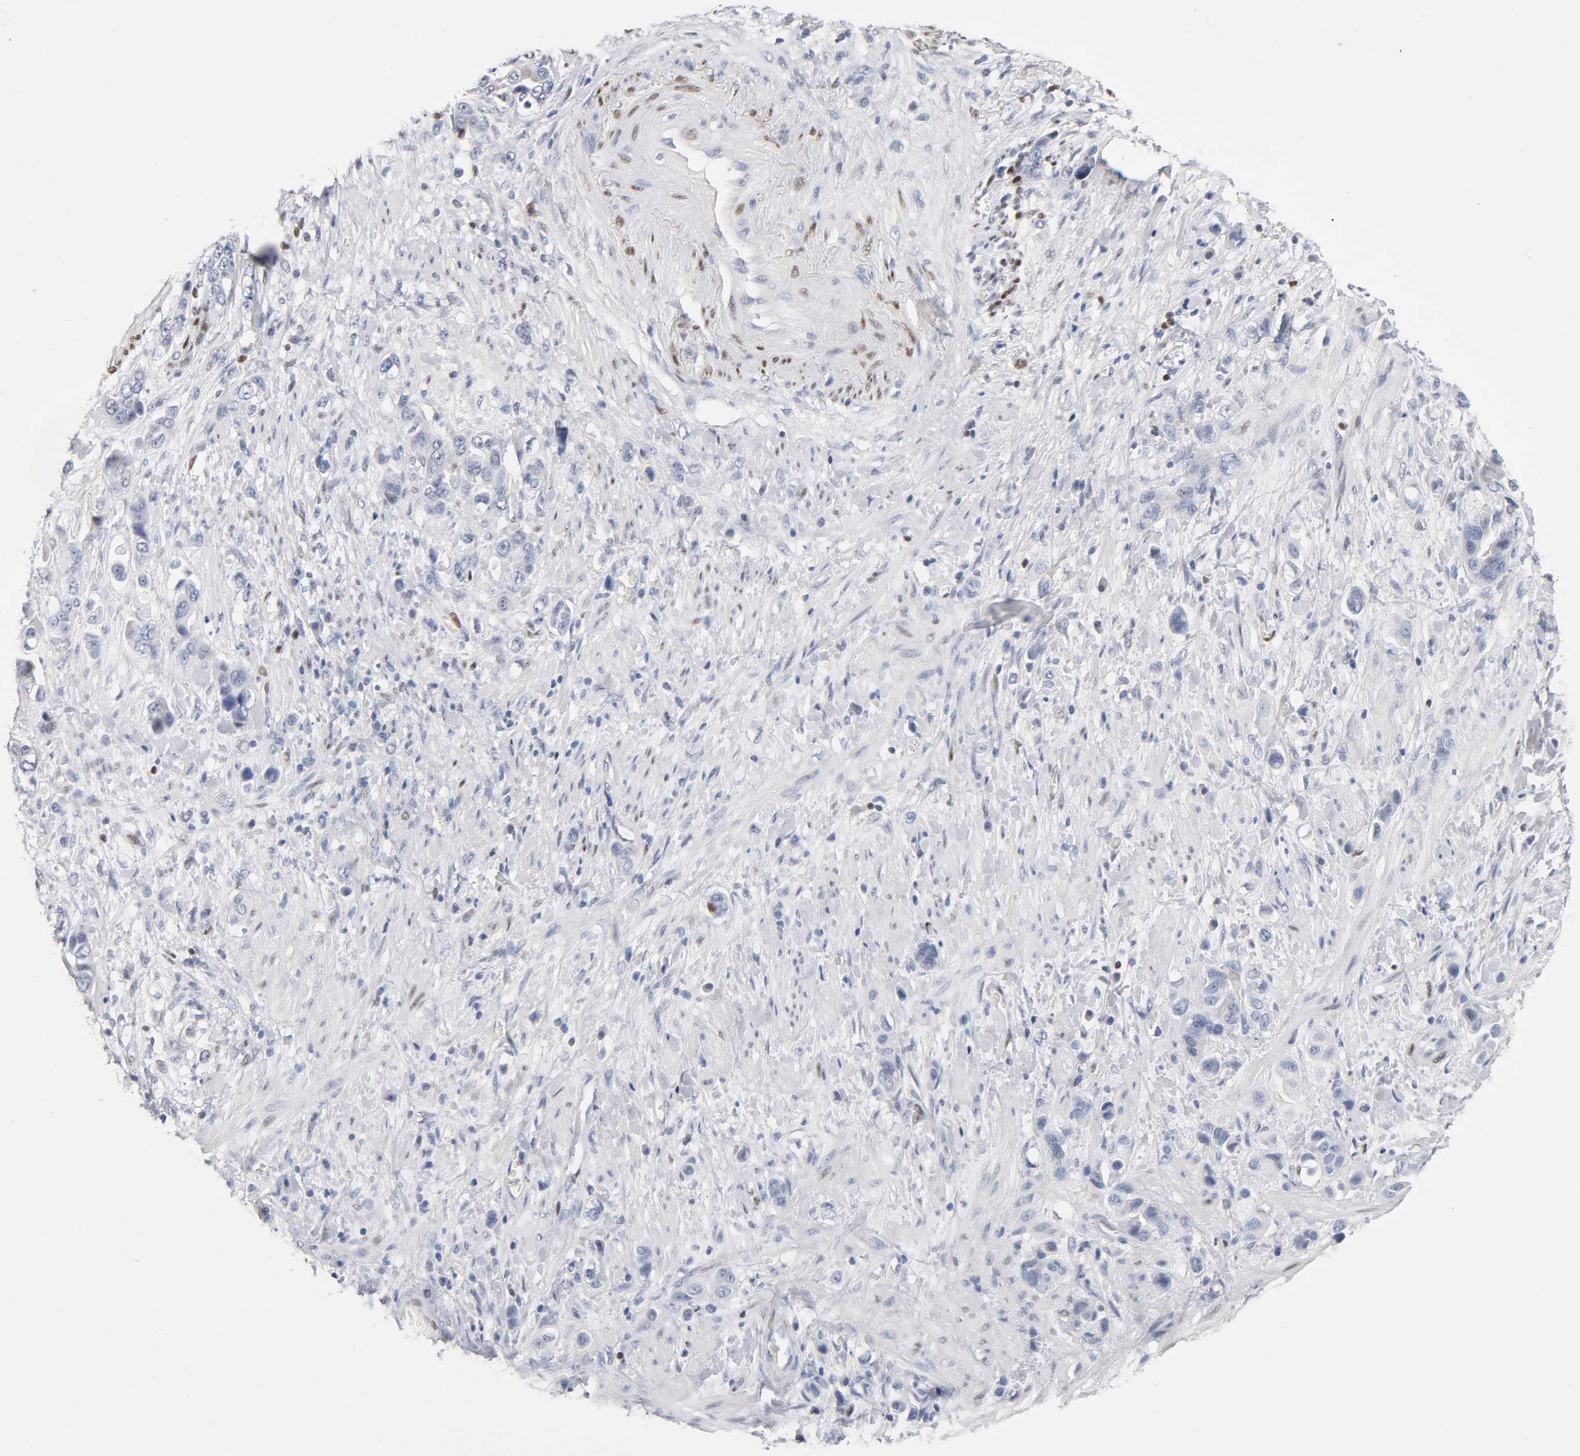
{"staining": {"intensity": "negative", "quantity": "none", "location": "none"}, "tissue": "stomach cancer", "cell_type": "Tumor cells", "image_type": "cancer", "snomed": [{"axis": "morphology", "description": "Adenocarcinoma, NOS"}, {"axis": "topography", "description": "Stomach, lower"}], "caption": "A histopathology image of human adenocarcinoma (stomach) is negative for staining in tumor cells.", "gene": "SP3", "patient": {"sex": "female", "age": 93}}